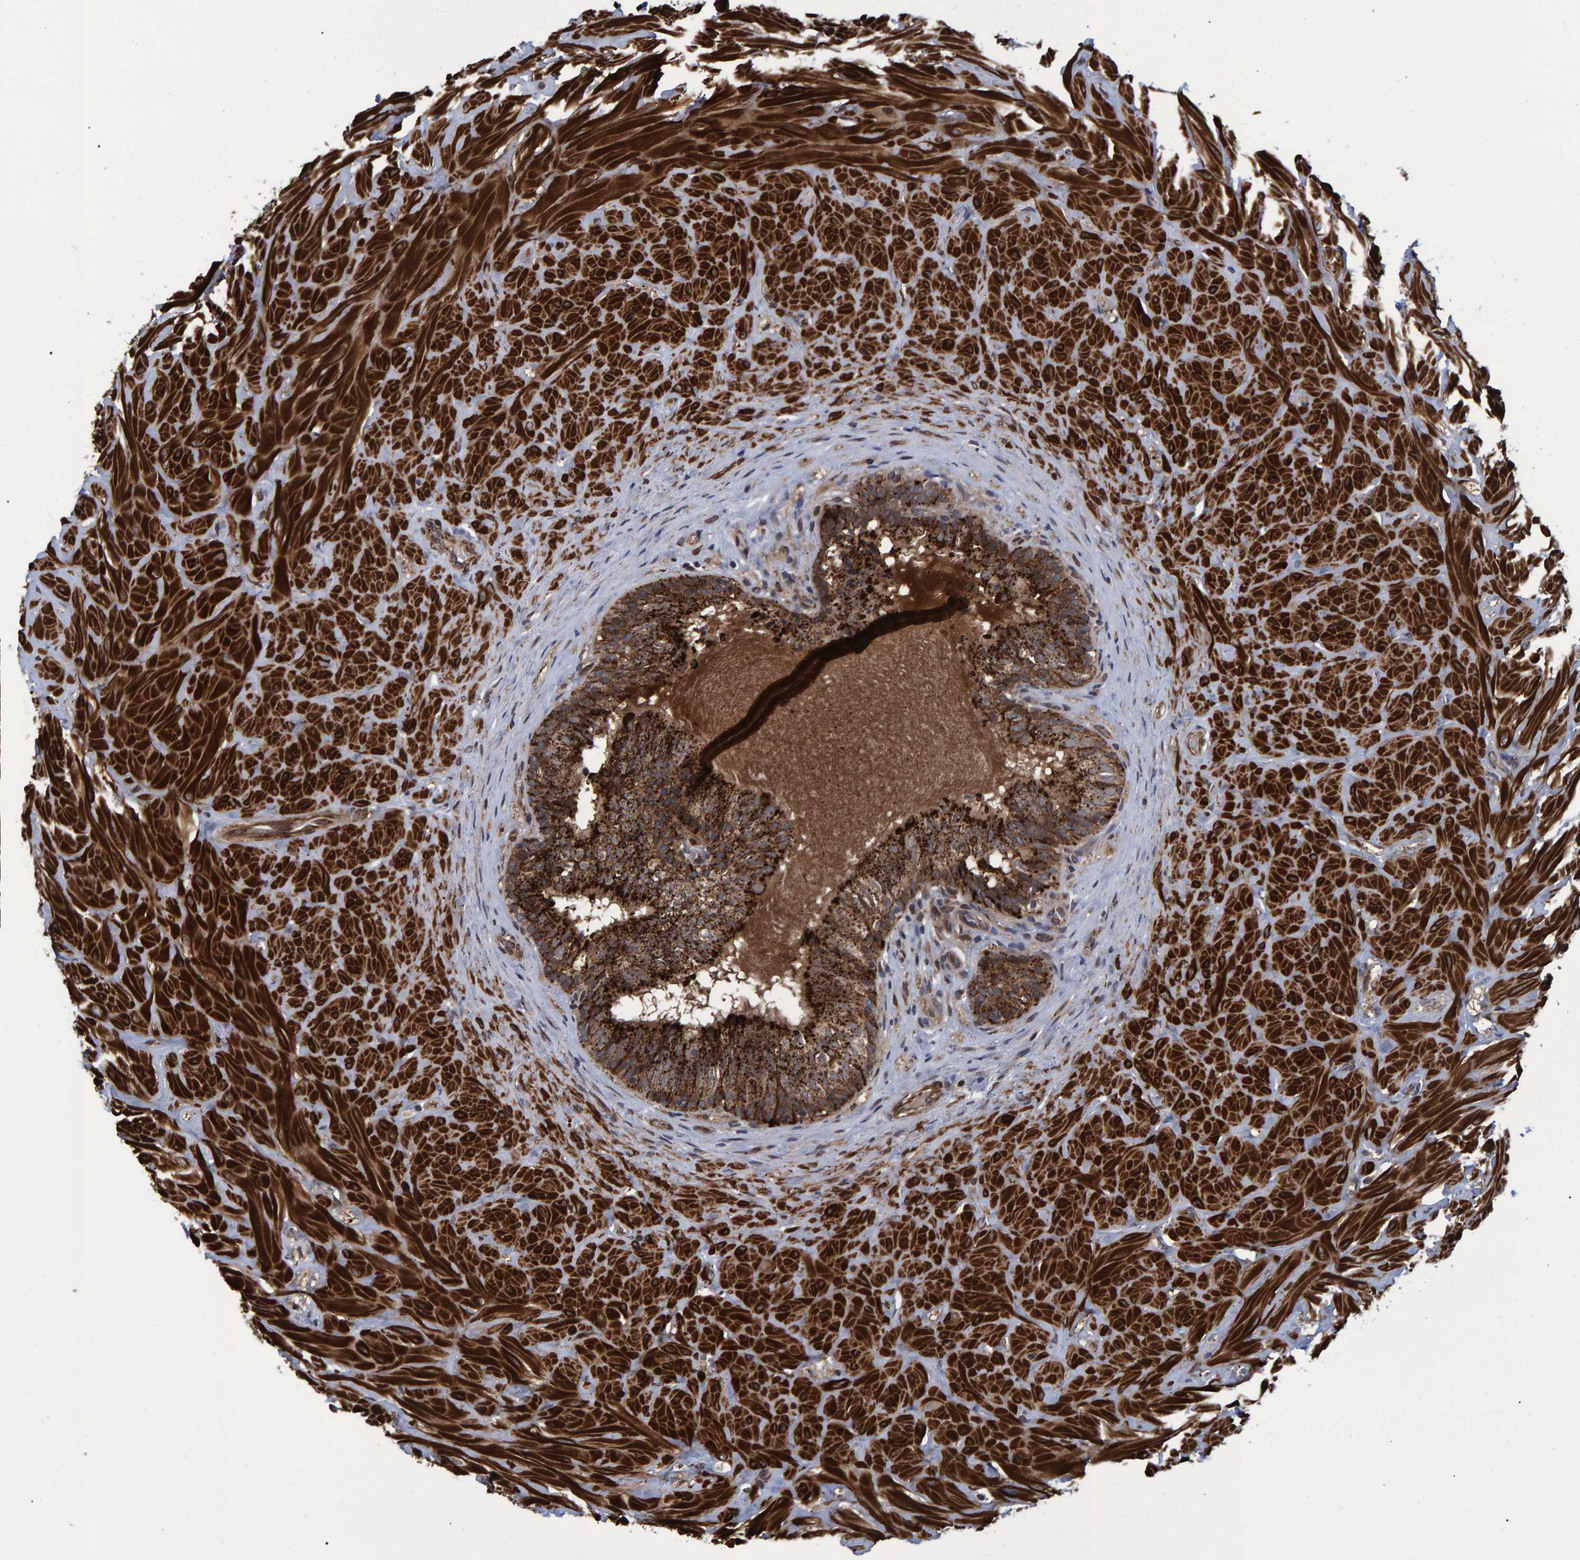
{"staining": {"intensity": "strong", "quantity": ">75%", "location": "cytoplasmic/membranous"}, "tissue": "epididymis", "cell_type": "Glandular cells", "image_type": "normal", "snomed": [{"axis": "morphology", "description": "Normal tissue, NOS"}, {"axis": "topography", "description": "Soft tissue"}, {"axis": "topography", "description": "Epididymis"}], "caption": "This image demonstrates immunohistochemistry staining of normal human epididymis, with high strong cytoplasmic/membranous staining in about >75% of glandular cells.", "gene": "ATP6V1H", "patient": {"sex": "male", "age": 26}}